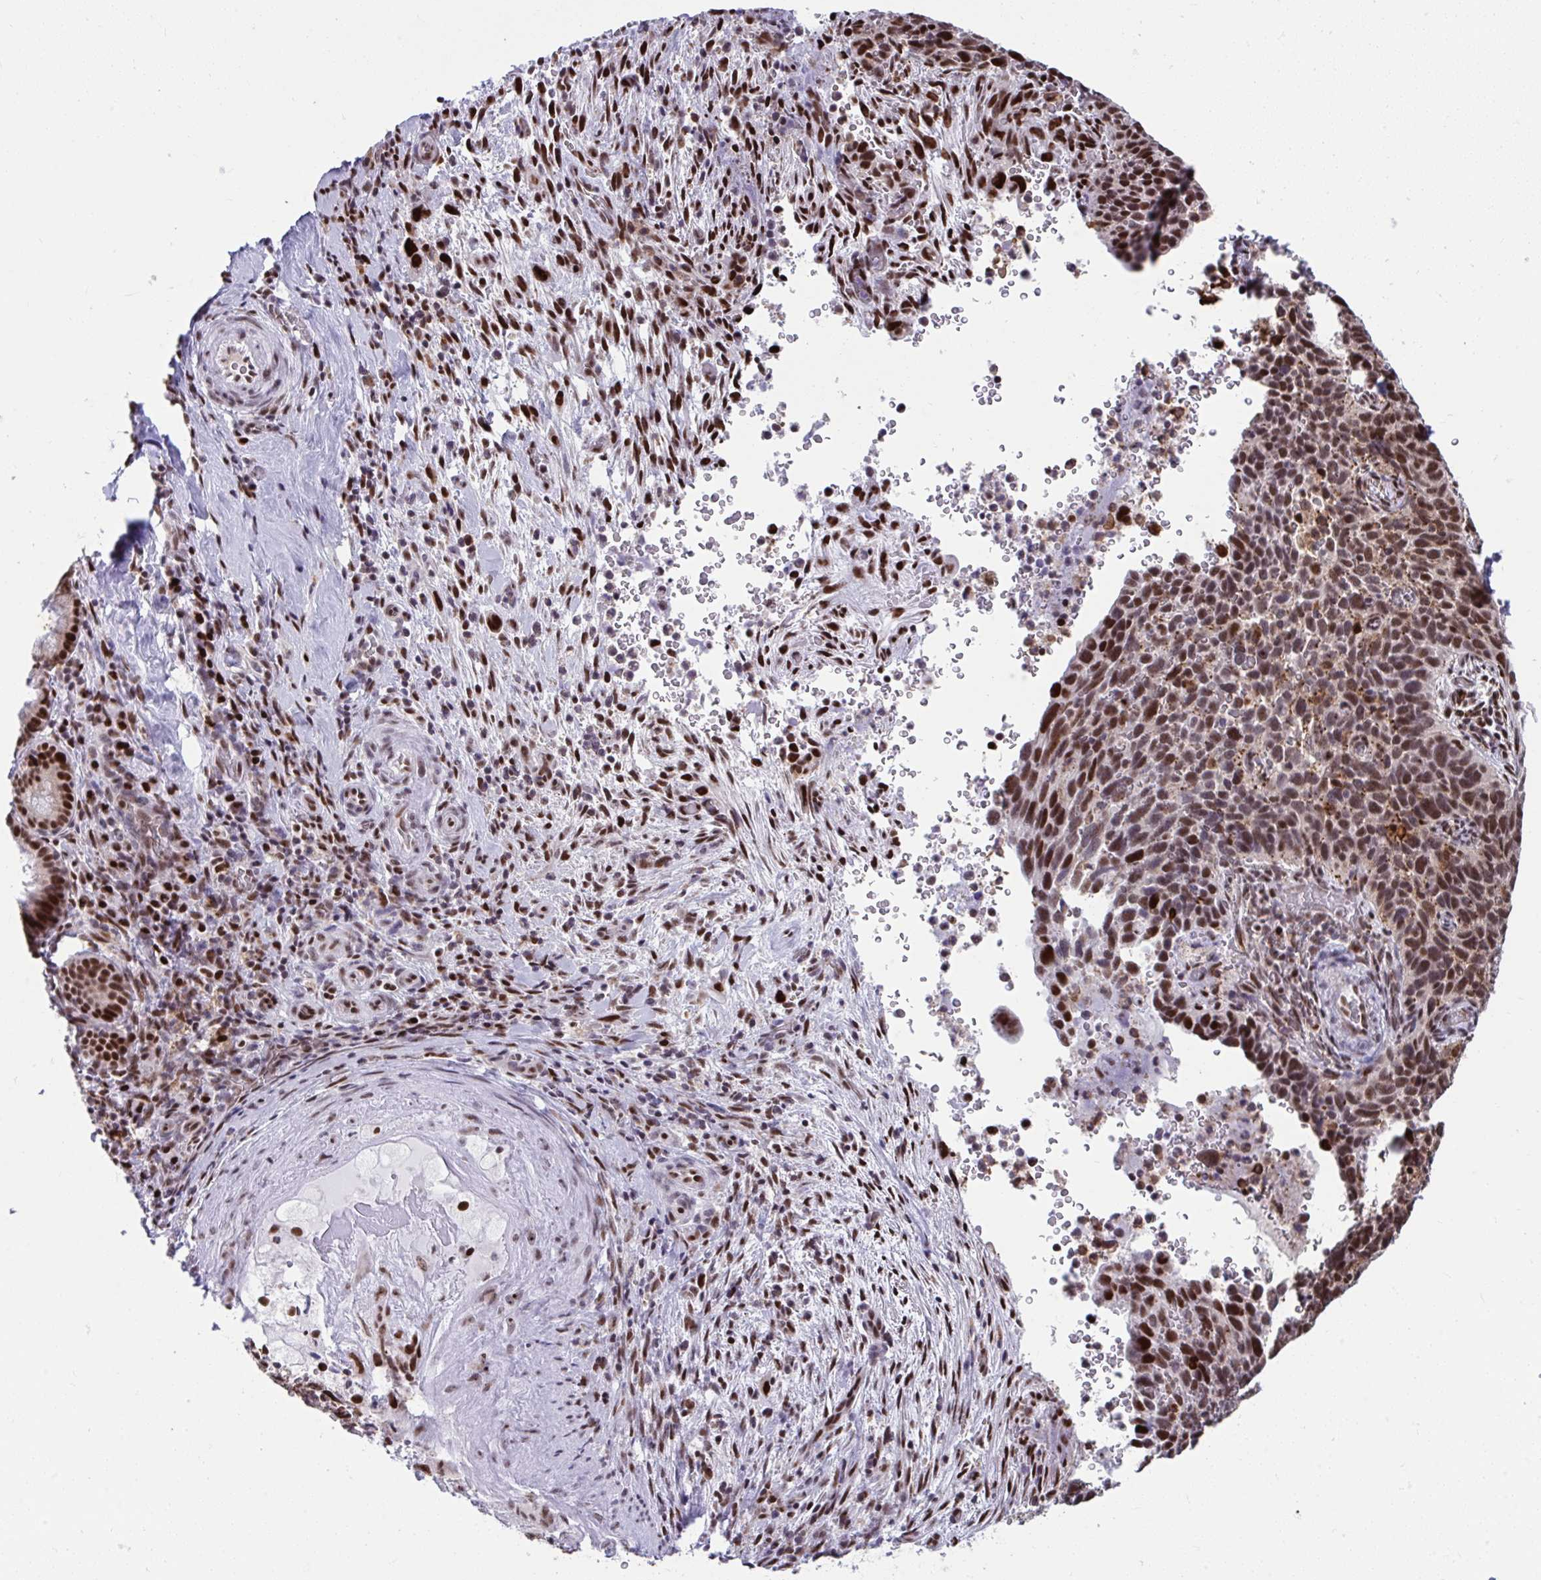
{"staining": {"intensity": "moderate", "quantity": ">75%", "location": "nuclear"}, "tissue": "cervical cancer", "cell_type": "Tumor cells", "image_type": "cancer", "snomed": [{"axis": "morphology", "description": "Squamous cell carcinoma, NOS"}, {"axis": "topography", "description": "Cervix"}], "caption": "Brown immunohistochemical staining in human squamous cell carcinoma (cervical) reveals moderate nuclear expression in about >75% of tumor cells.", "gene": "SLC35C2", "patient": {"sex": "female", "age": 51}}